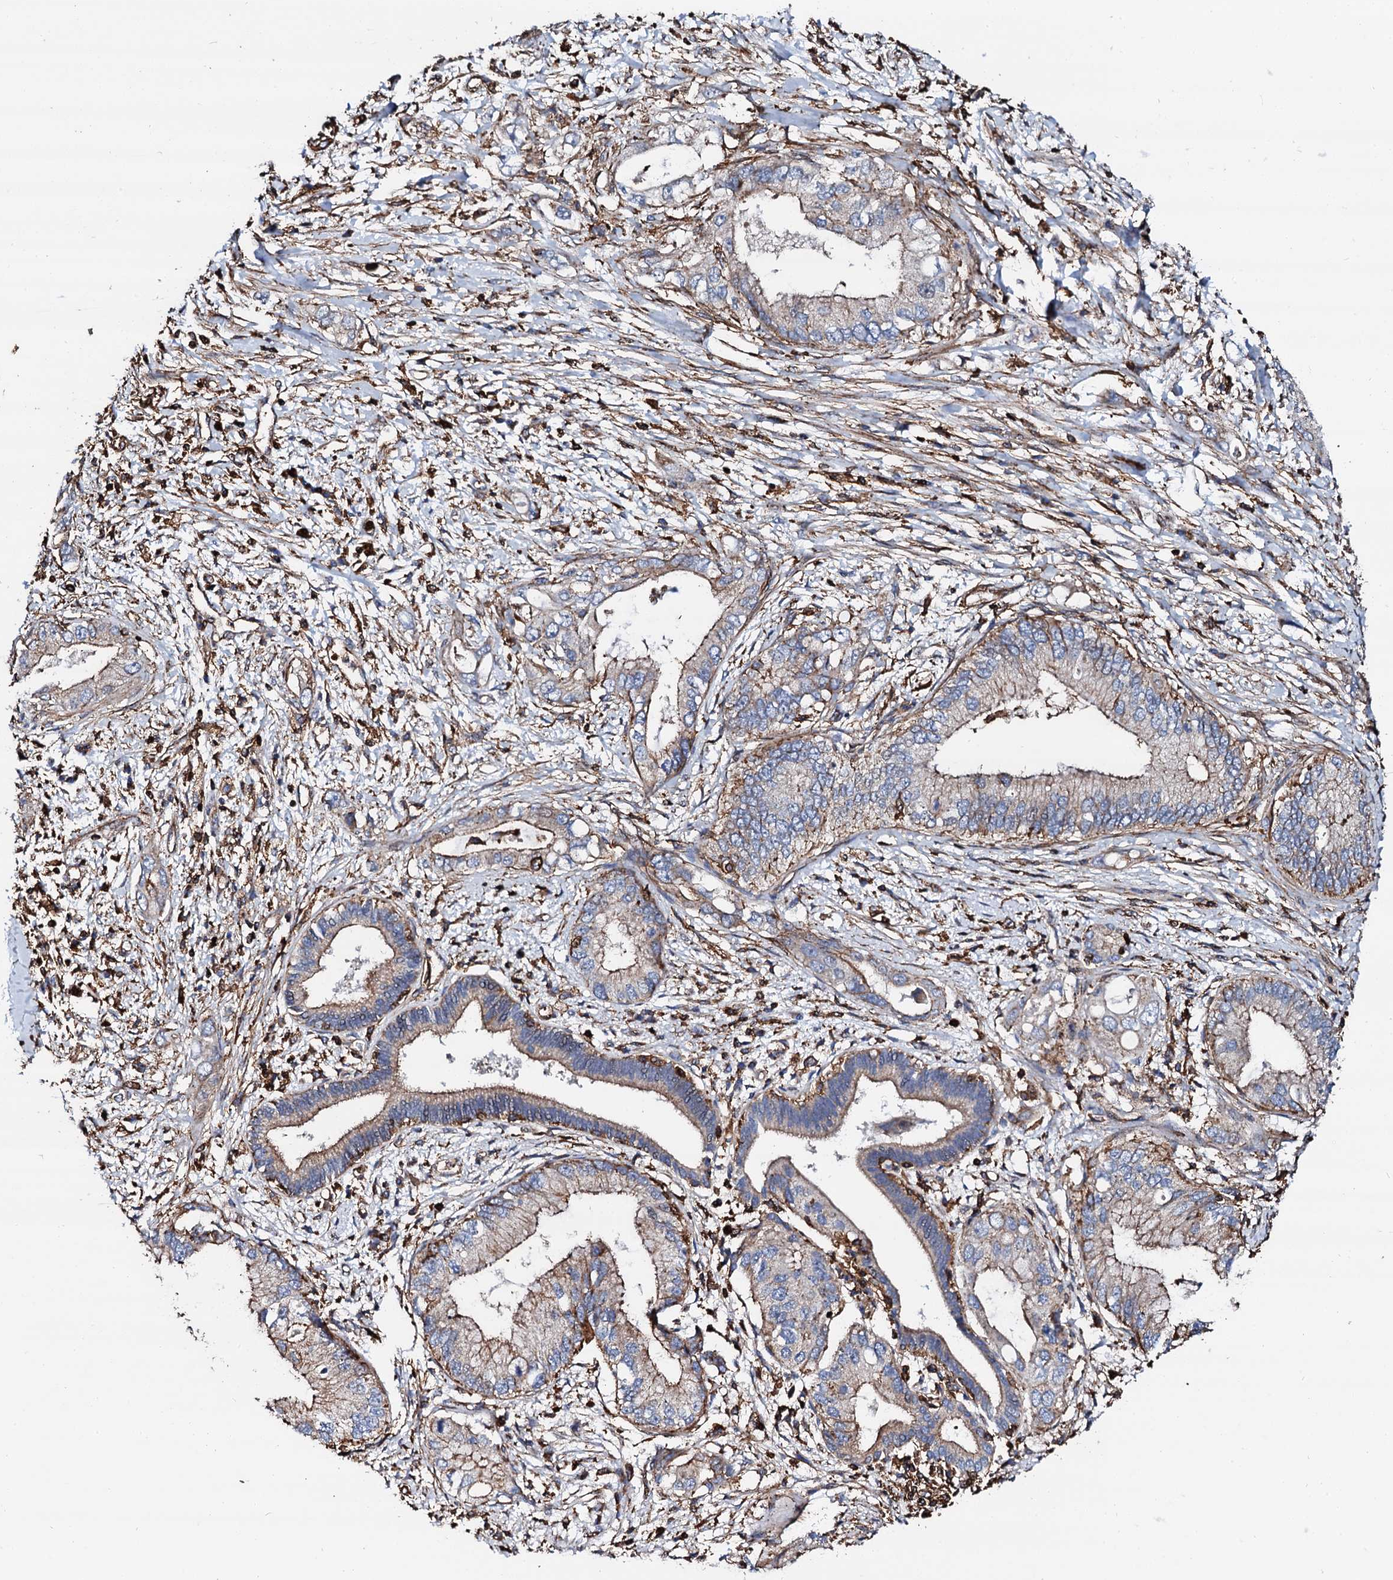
{"staining": {"intensity": "weak", "quantity": "<25%", "location": "cytoplasmic/membranous"}, "tissue": "pancreatic cancer", "cell_type": "Tumor cells", "image_type": "cancer", "snomed": [{"axis": "morphology", "description": "Inflammation, NOS"}, {"axis": "morphology", "description": "Adenocarcinoma, NOS"}, {"axis": "topography", "description": "Pancreas"}], "caption": "Immunohistochemistry of human adenocarcinoma (pancreatic) displays no expression in tumor cells.", "gene": "INTS10", "patient": {"sex": "female", "age": 56}}